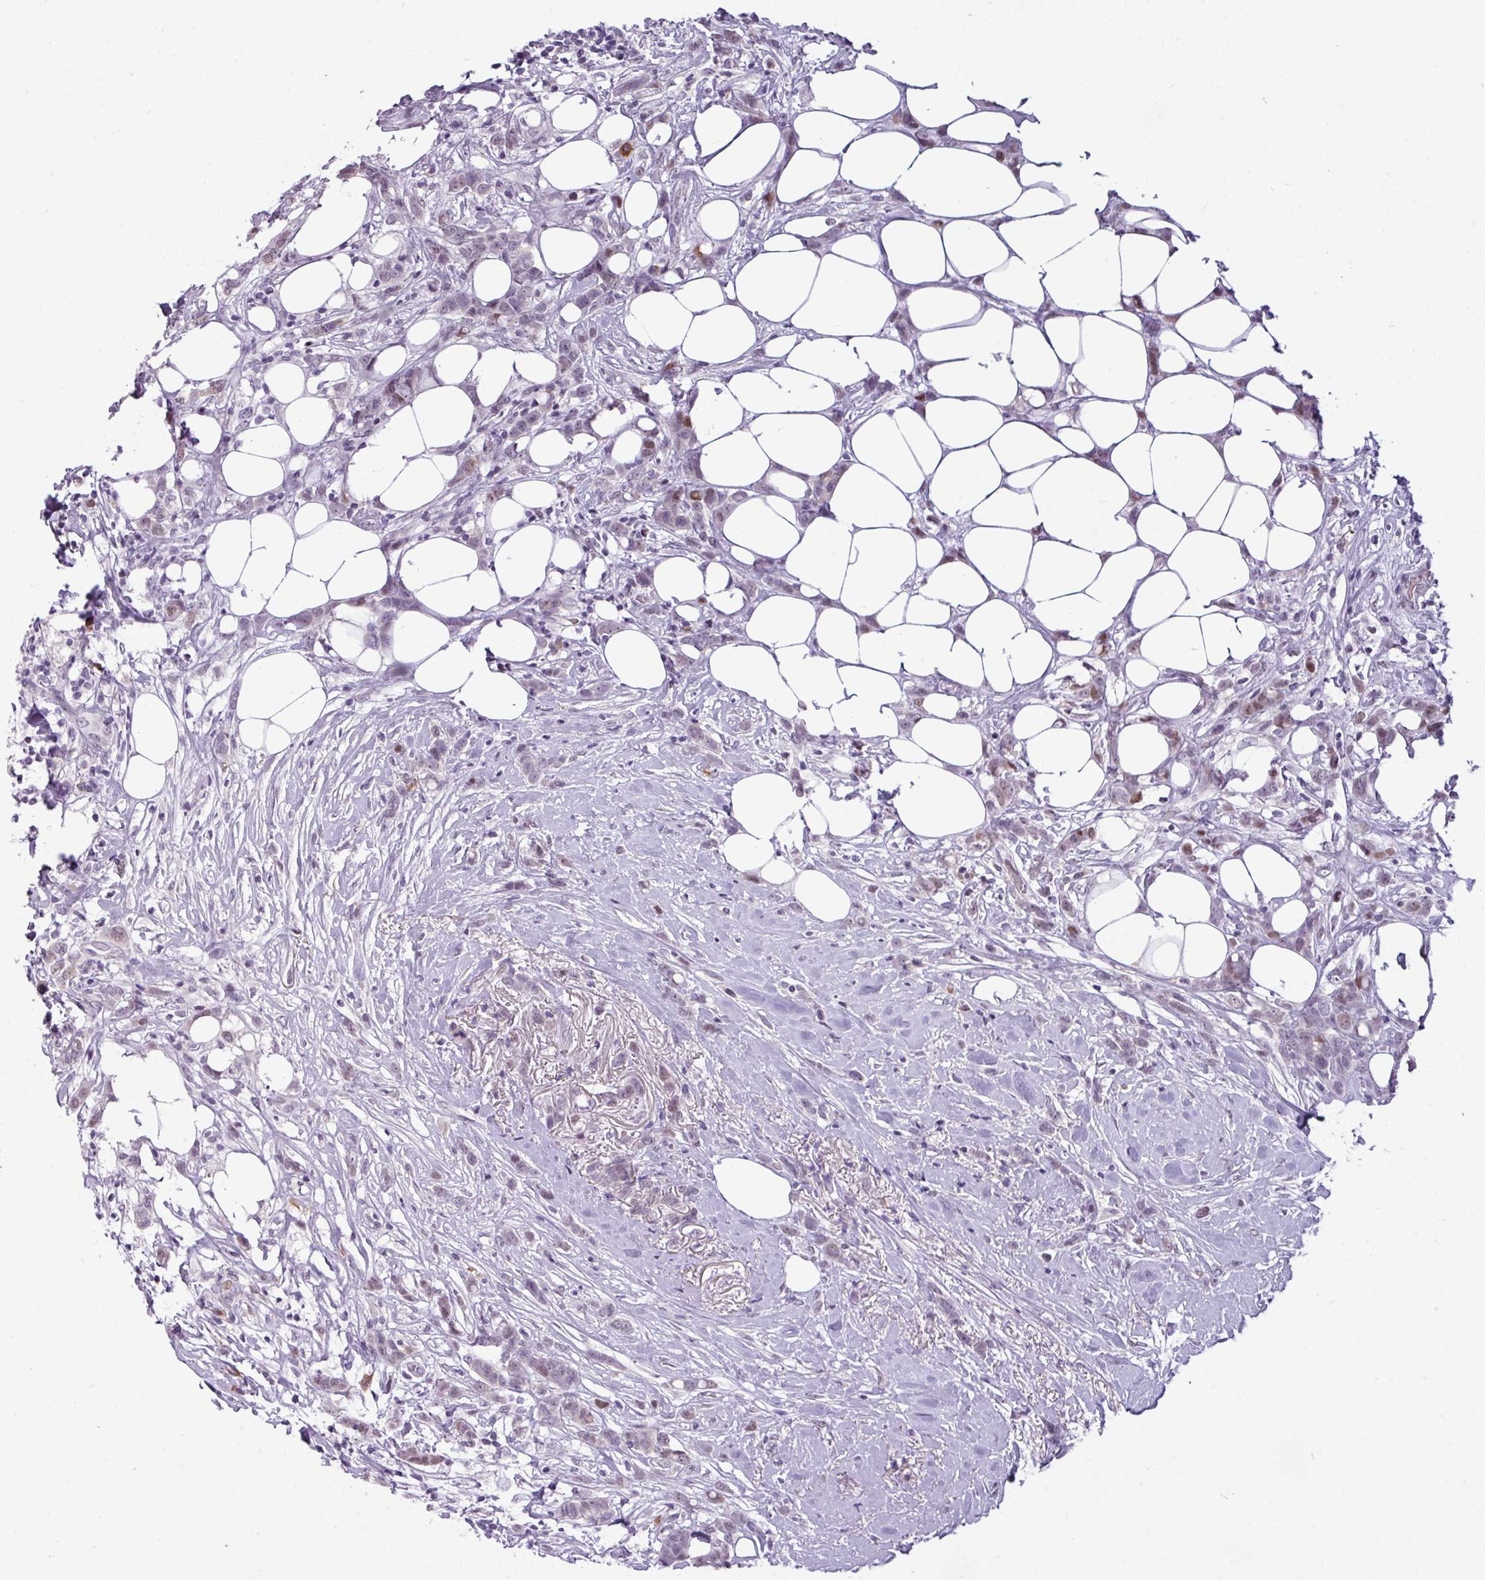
{"staining": {"intensity": "weak", "quantity": "25%-75%", "location": "cytoplasmic/membranous,nuclear"}, "tissue": "breast cancer", "cell_type": "Tumor cells", "image_type": "cancer", "snomed": [{"axis": "morphology", "description": "Duct carcinoma"}, {"axis": "topography", "description": "Breast"}], "caption": "Breast invasive ductal carcinoma stained with a protein marker shows weak staining in tumor cells.", "gene": "SLC66A2", "patient": {"sex": "female", "age": 80}}